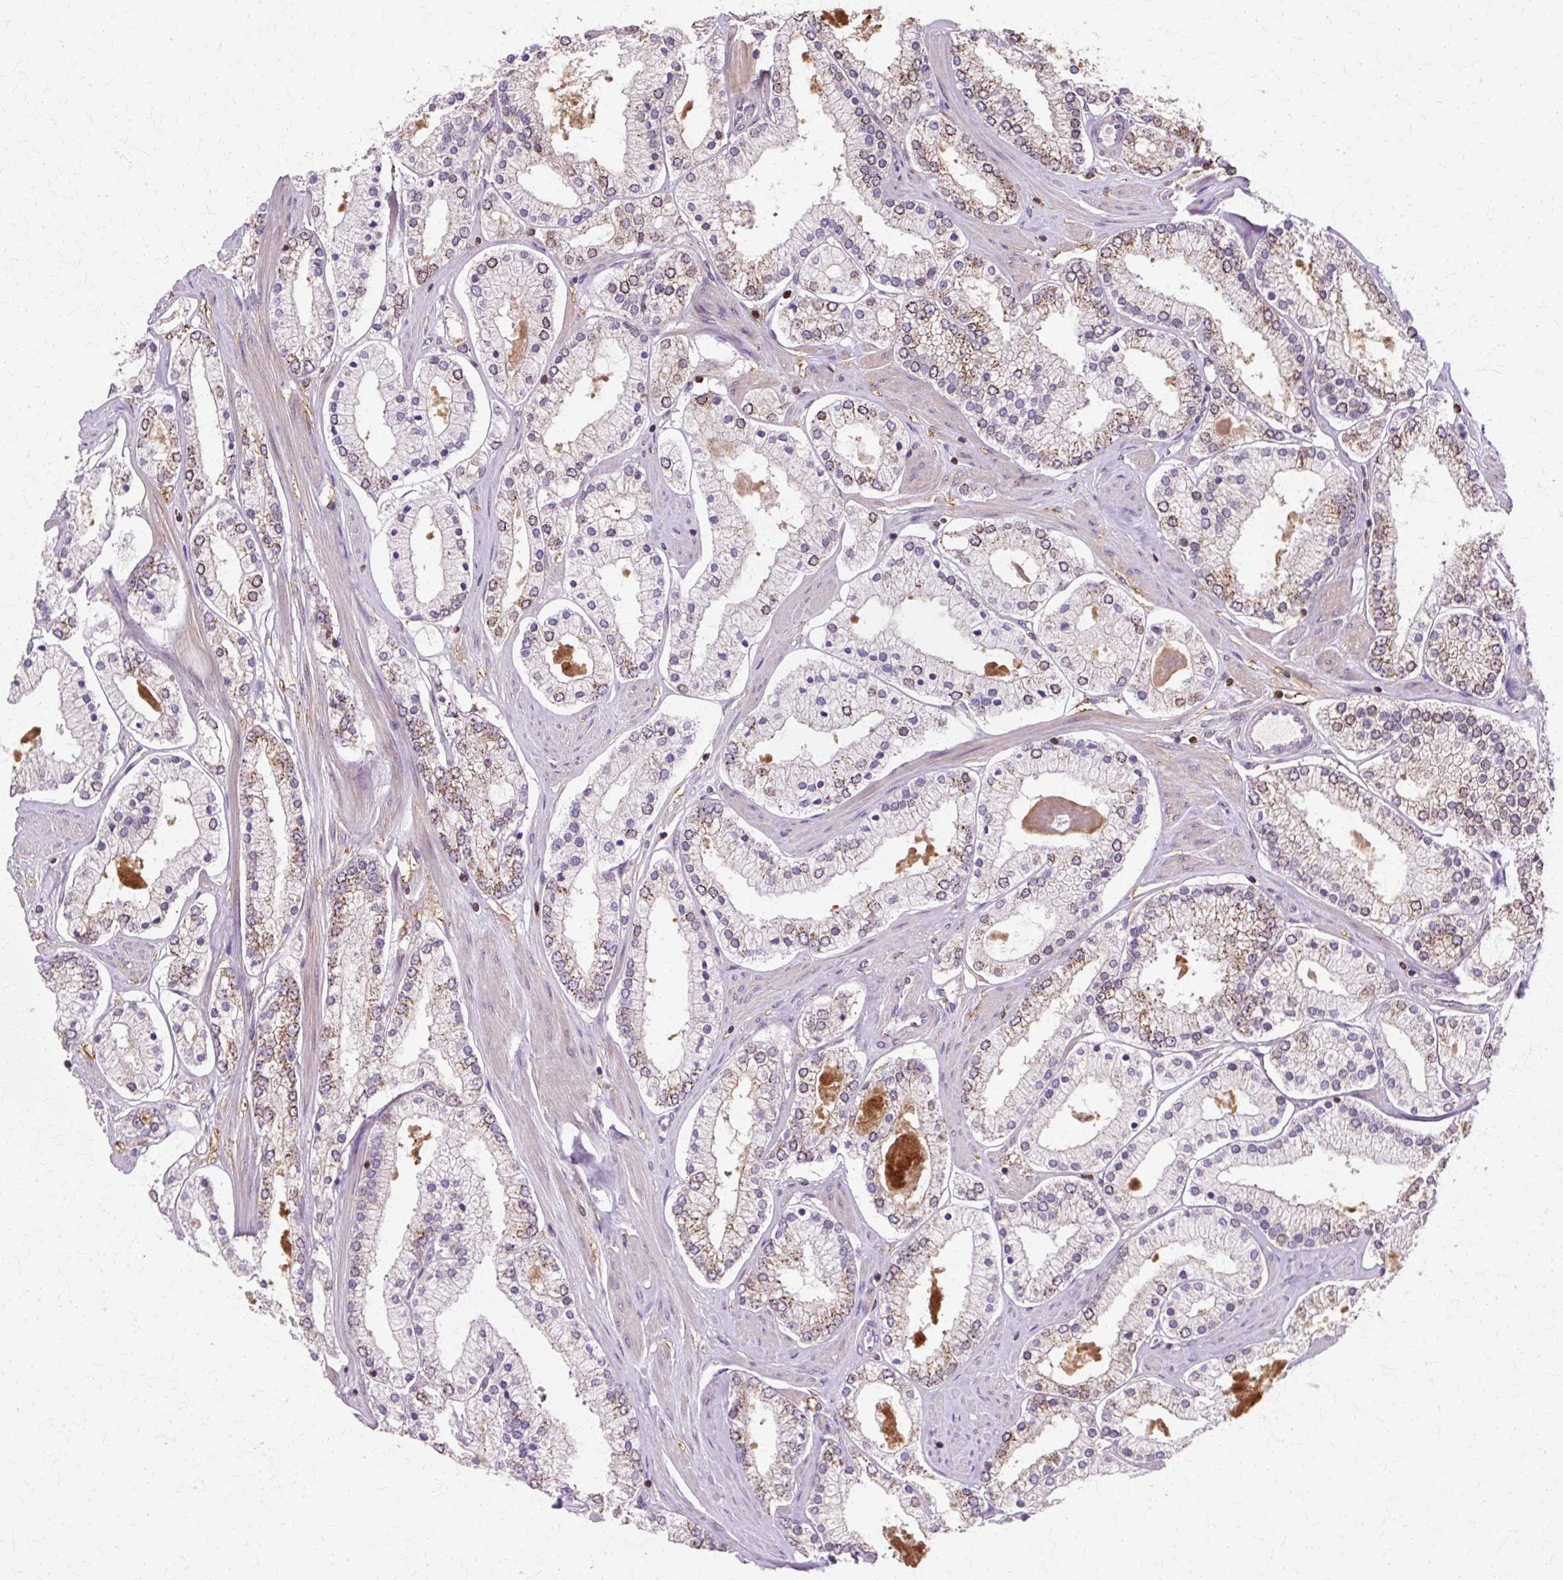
{"staining": {"intensity": "moderate", "quantity": "25%-75%", "location": "cytoplasmic/membranous"}, "tissue": "prostate cancer", "cell_type": "Tumor cells", "image_type": "cancer", "snomed": [{"axis": "morphology", "description": "Adenocarcinoma, Low grade"}, {"axis": "topography", "description": "Prostate"}], "caption": "Immunohistochemical staining of prostate low-grade adenocarcinoma demonstrates moderate cytoplasmic/membranous protein positivity in approximately 25%-75% of tumor cells. (DAB (3,3'-diaminobenzidine) IHC, brown staining for protein, blue staining for nuclei).", "gene": "COPB1", "patient": {"sex": "male", "age": 42}}